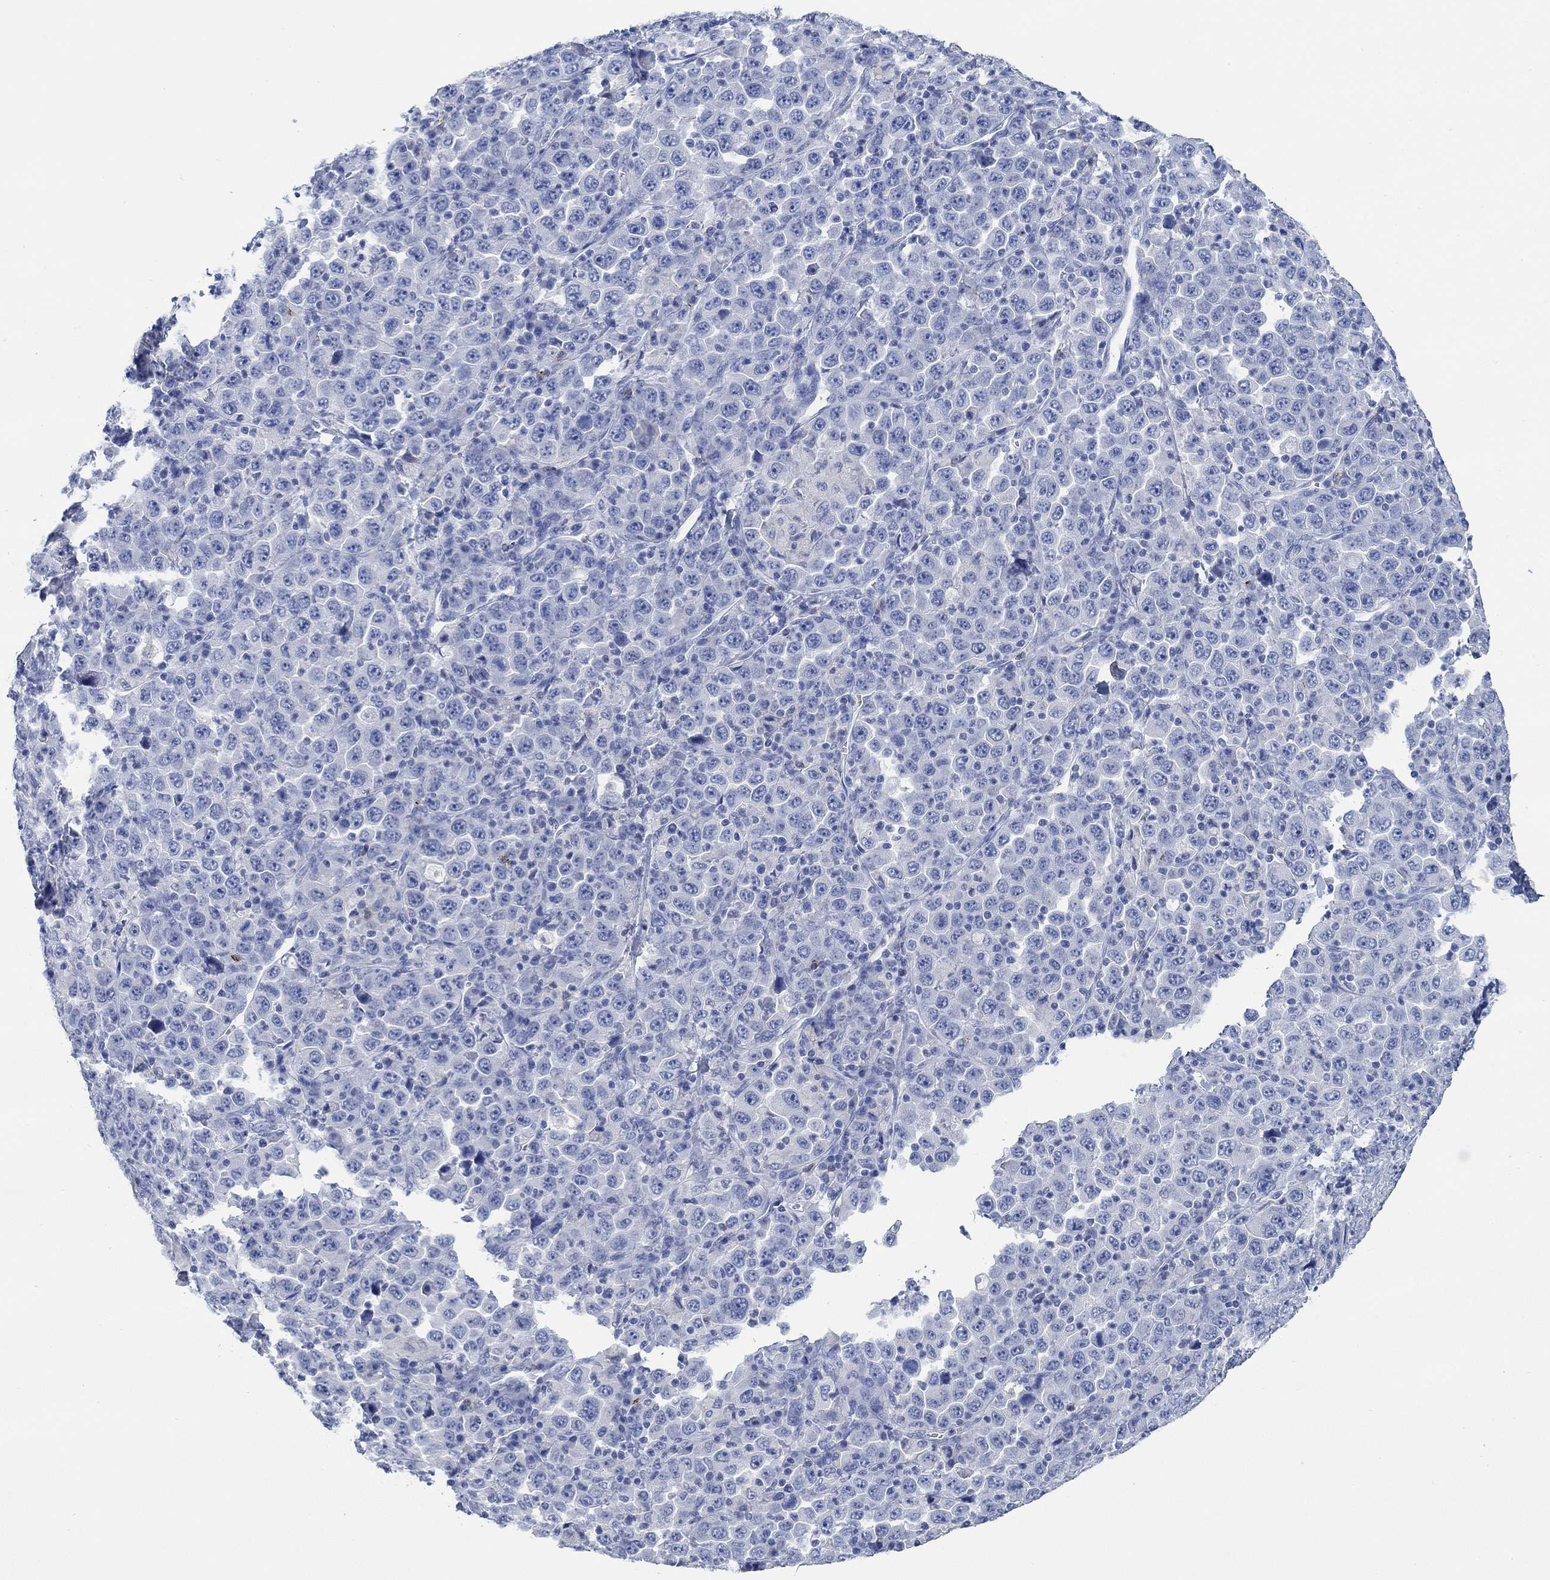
{"staining": {"intensity": "negative", "quantity": "none", "location": "none"}, "tissue": "stomach cancer", "cell_type": "Tumor cells", "image_type": "cancer", "snomed": [{"axis": "morphology", "description": "Normal tissue, NOS"}, {"axis": "morphology", "description": "Adenocarcinoma, NOS"}, {"axis": "topography", "description": "Stomach, upper"}, {"axis": "topography", "description": "Stomach"}], "caption": "There is no significant positivity in tumor cells of stomach adenocarcinoma.", "gene": "PPP1R17", "patient": {"sex": "male", "age": 59}}